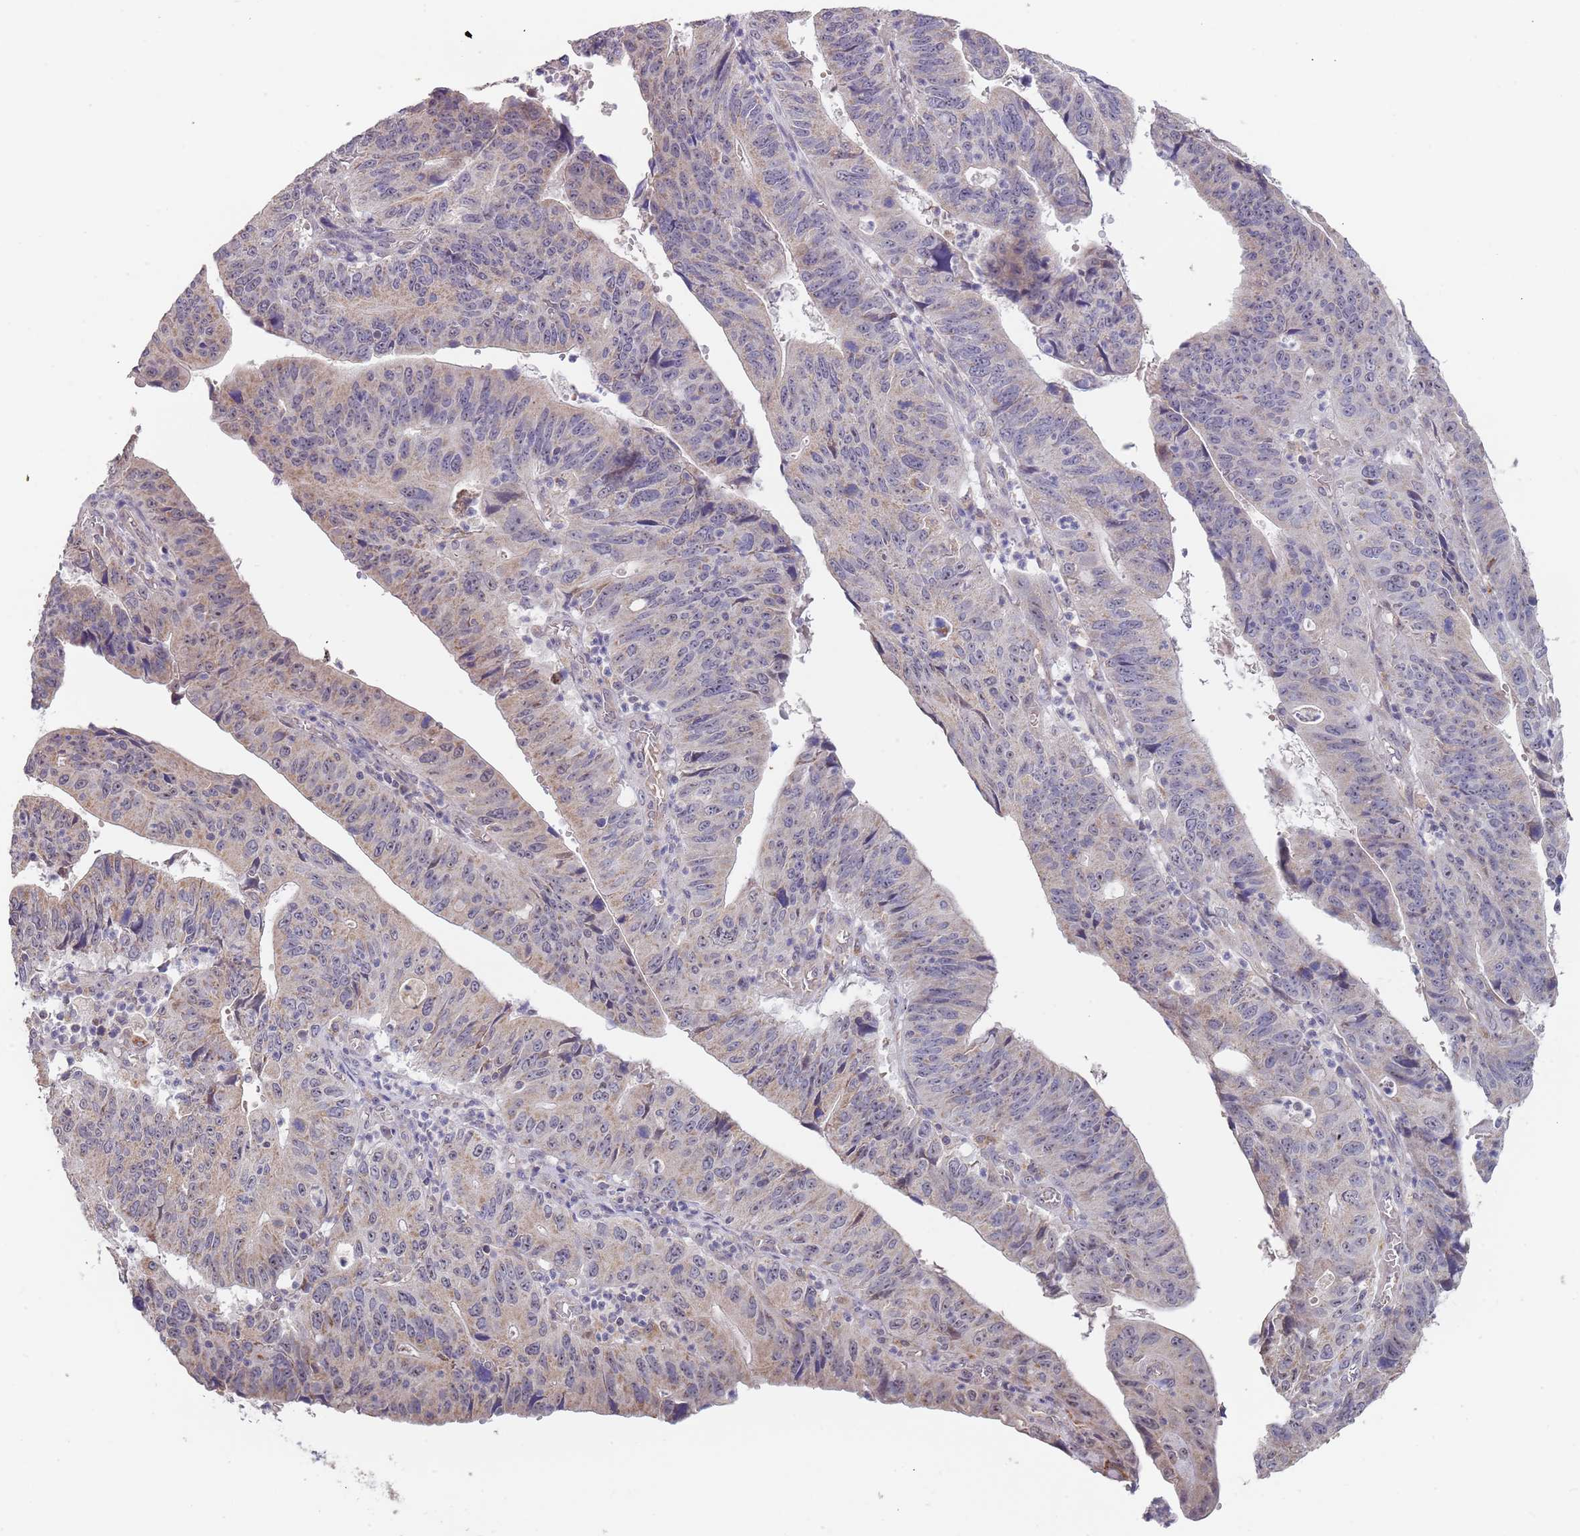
{"staining": {"intensity": "weak", "quantity": "<25%", "location": "cytoplasmic/membranous"}, "tissue": "stomach cancer", "cell_type": "Tumor cells", "image_type": "cancer", "snomed": [{"axis": "morphology", "description": "Adenocarcinoma, NOS"}, {"axis": "topography", "description": "Stomach"}], "caption": "This histopathology image is of stomach cancer (adenocarcinoma) stained with IHC to label a protein in brown with the nuclei are counter-stained blue. There is no positivity in tumor cells. (DAB immunohistochemistry visualized using brightfield microscopy, high magnification).", "gene": "TMEM64", "patient": {"sex": "male", "age": 59}}